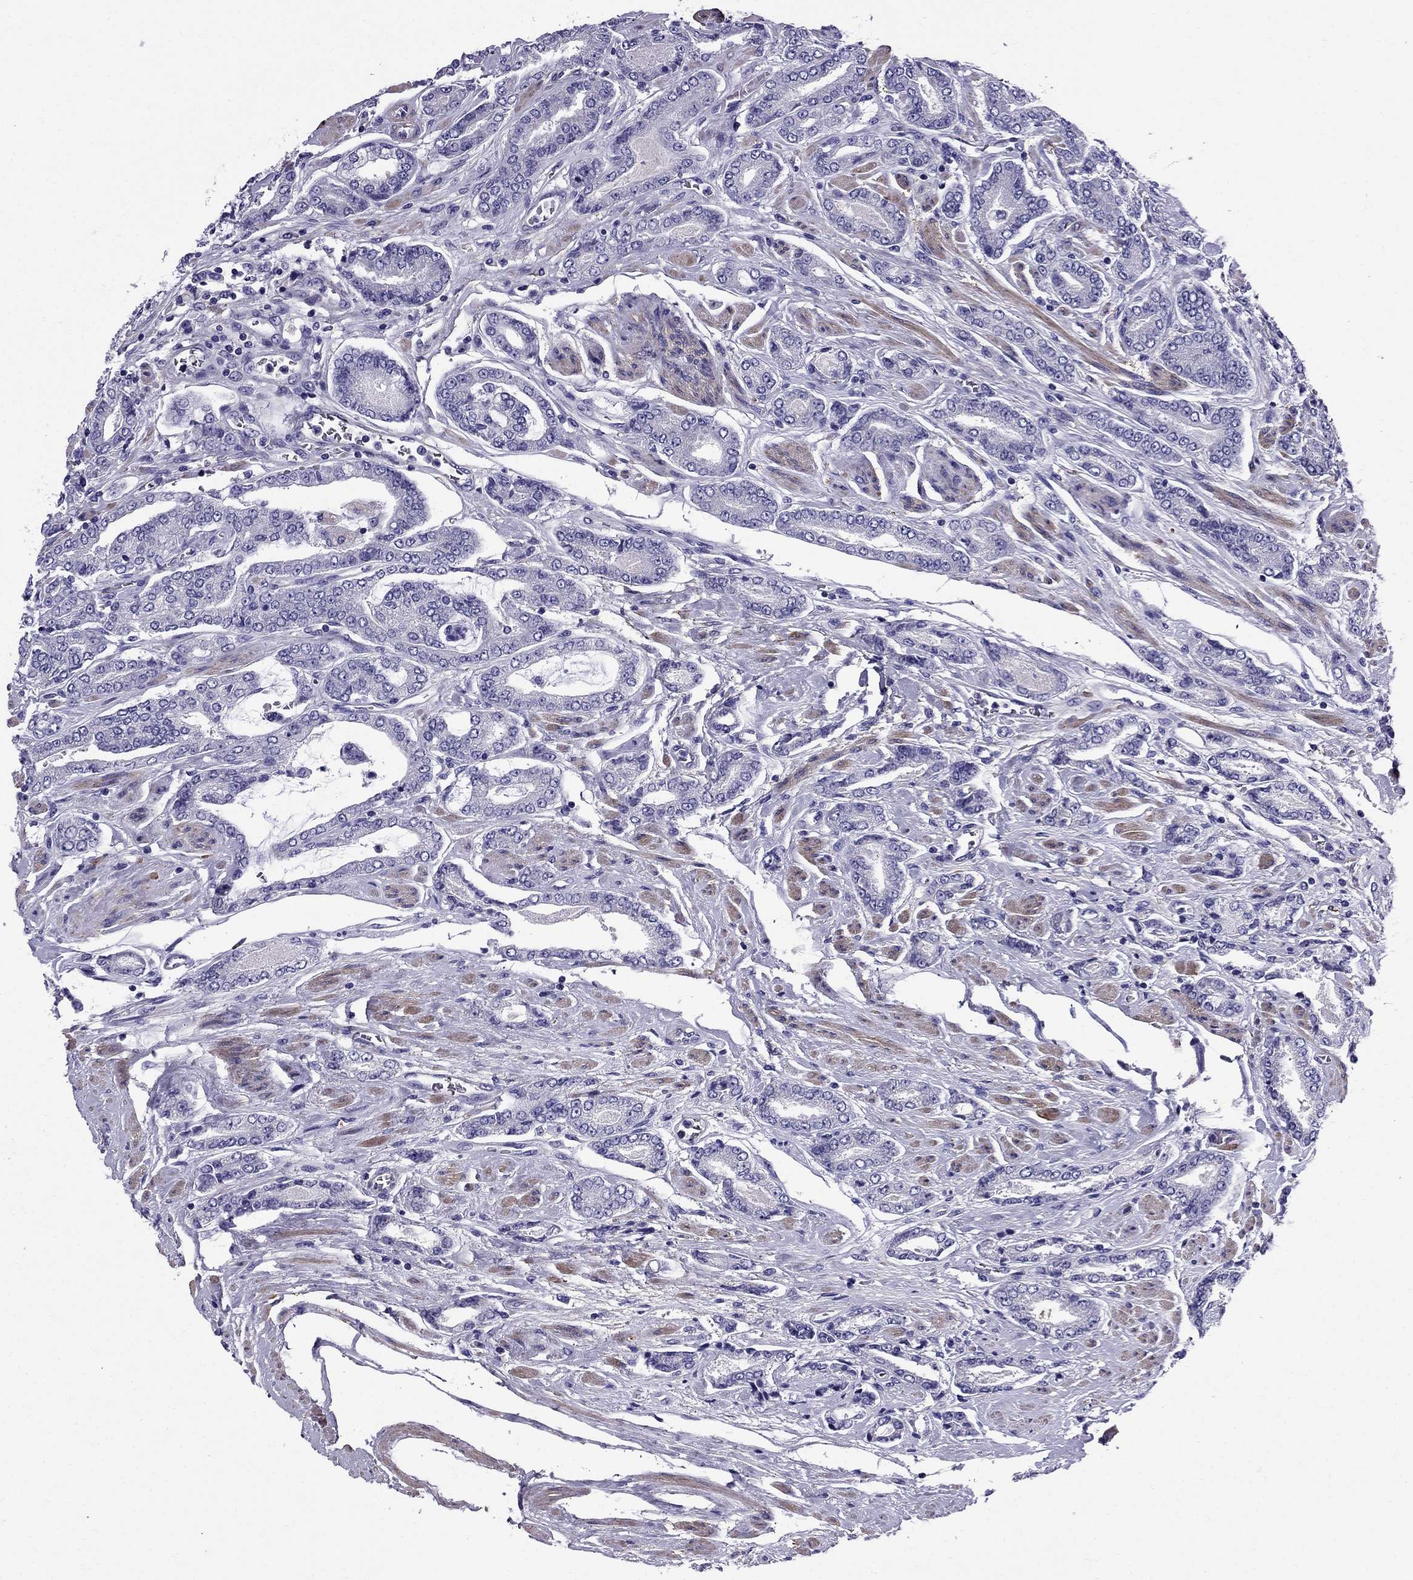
{"staining": {"intensity": "negative", "quantity": "none", "location": "none"}, "tissue": "prostate cancer", "cell_type": "Tumor cells", "image_type": "cancer", "snomed": [{"axis": "morphology", "description": "Adenocarcinoma, NOS"}, {"axis": "topography", "description": "Prostate"}], "caption": "Tumor cells show no significant expression in prostate cancer. (DAB (3,3'-diaminobenzidine) IHC, high magnification).", "gene": "GPR50", "patient": {"sex": "male", "age": 64}}